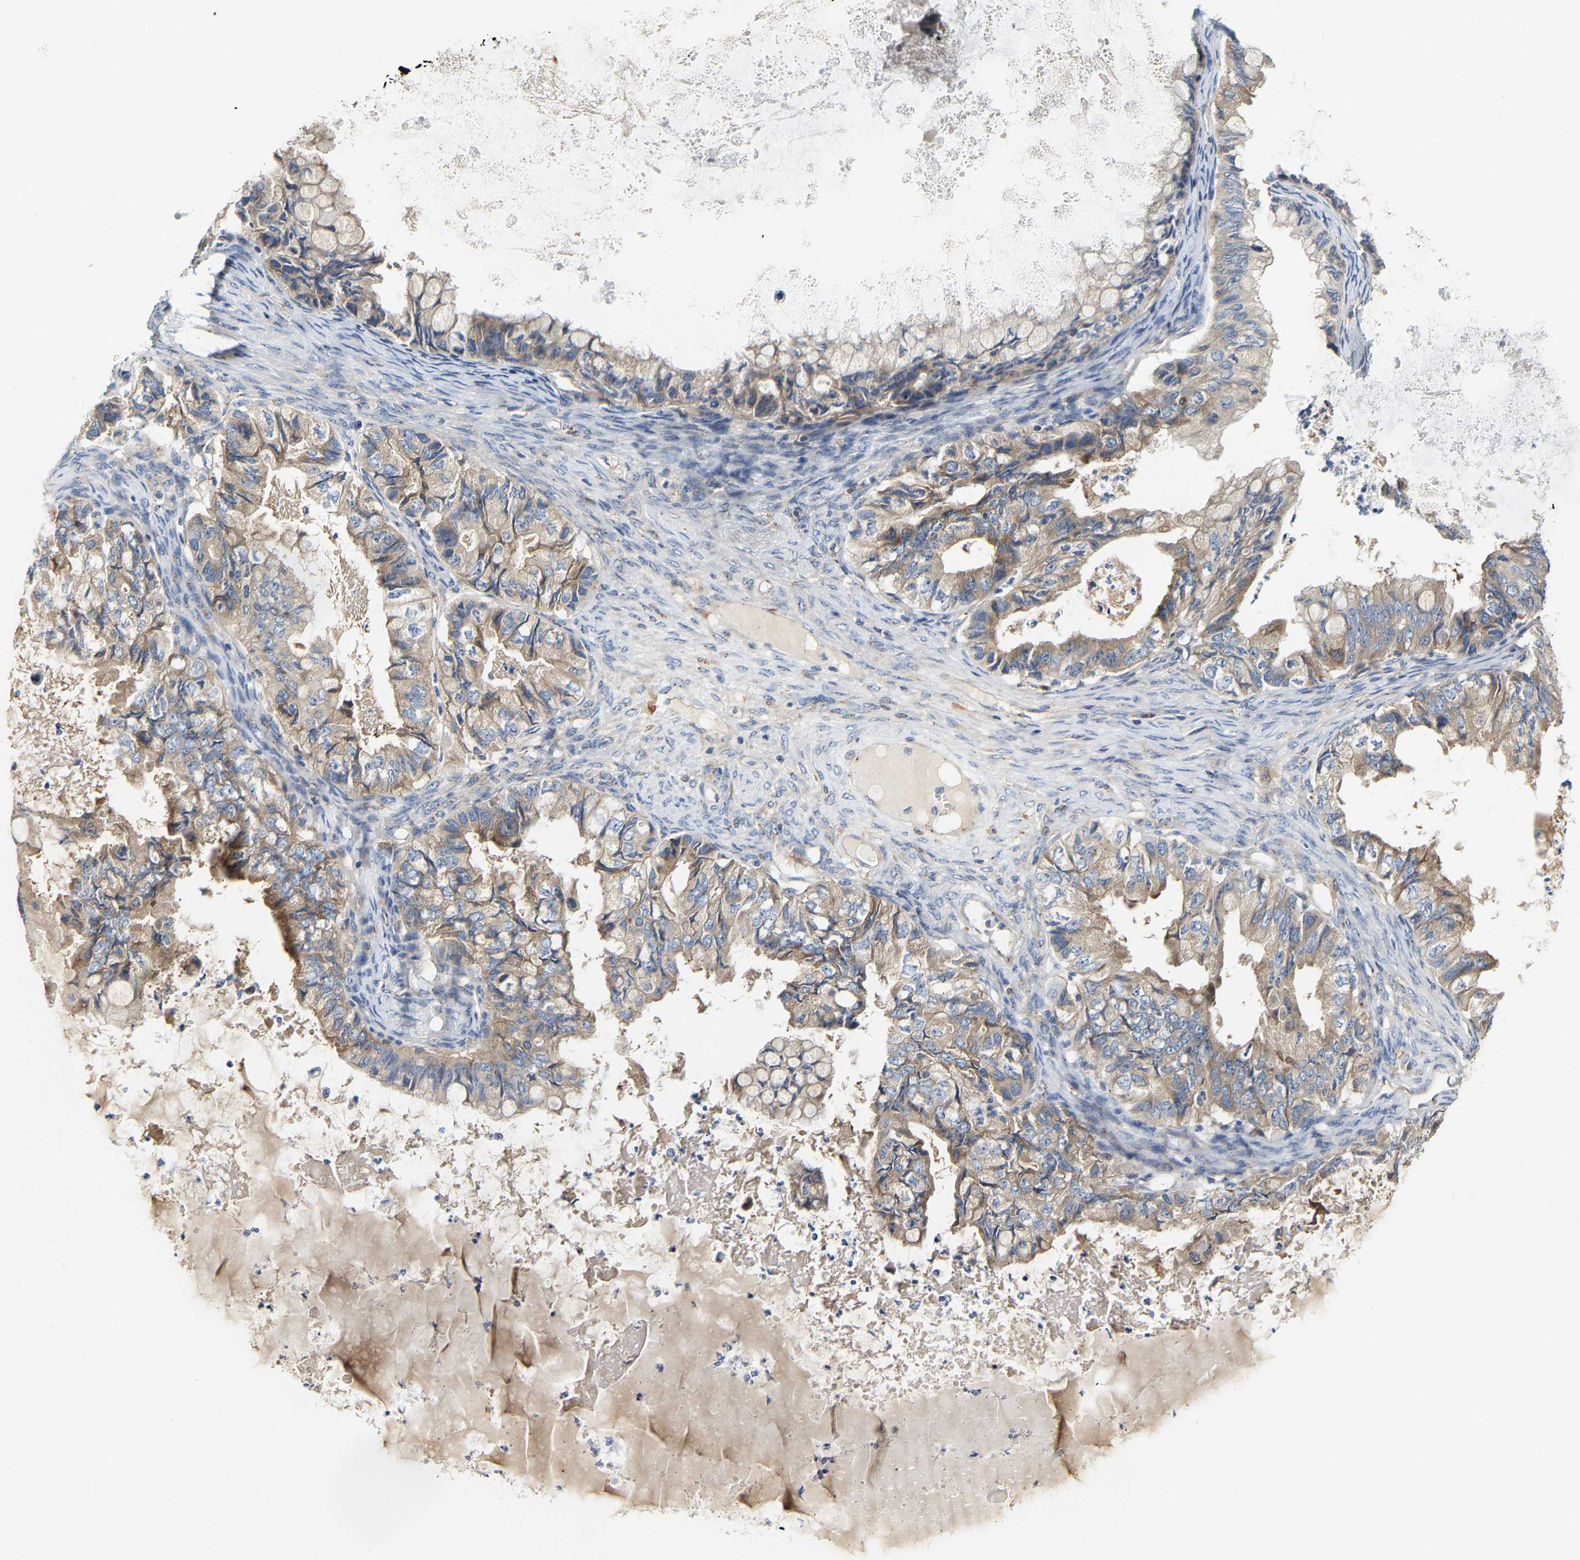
{"staining": {"intensity": "weak", "quantity": ">75%", "location": "cytoplasmic/membranous"}, "tissue": "ovarian cancer", "cell_type": "Tumor cells", "image_type": "cancer", "snomed": [{"axis": "morphology", "description": "Cystadenocarcinoma, mucinous, NOS"}, {"axis": "topography", "description": "Ovary"}], "caption": "This image demonstrates immunohistochemistry (IHC) staining of ovarian mucinous cystadenocarcinoma, with low weak cytoplasmic/membranous expression in approximately >75% of tumor cells.", "gene": "PCNT", "patient": {"sex": "female", "age": 80}}